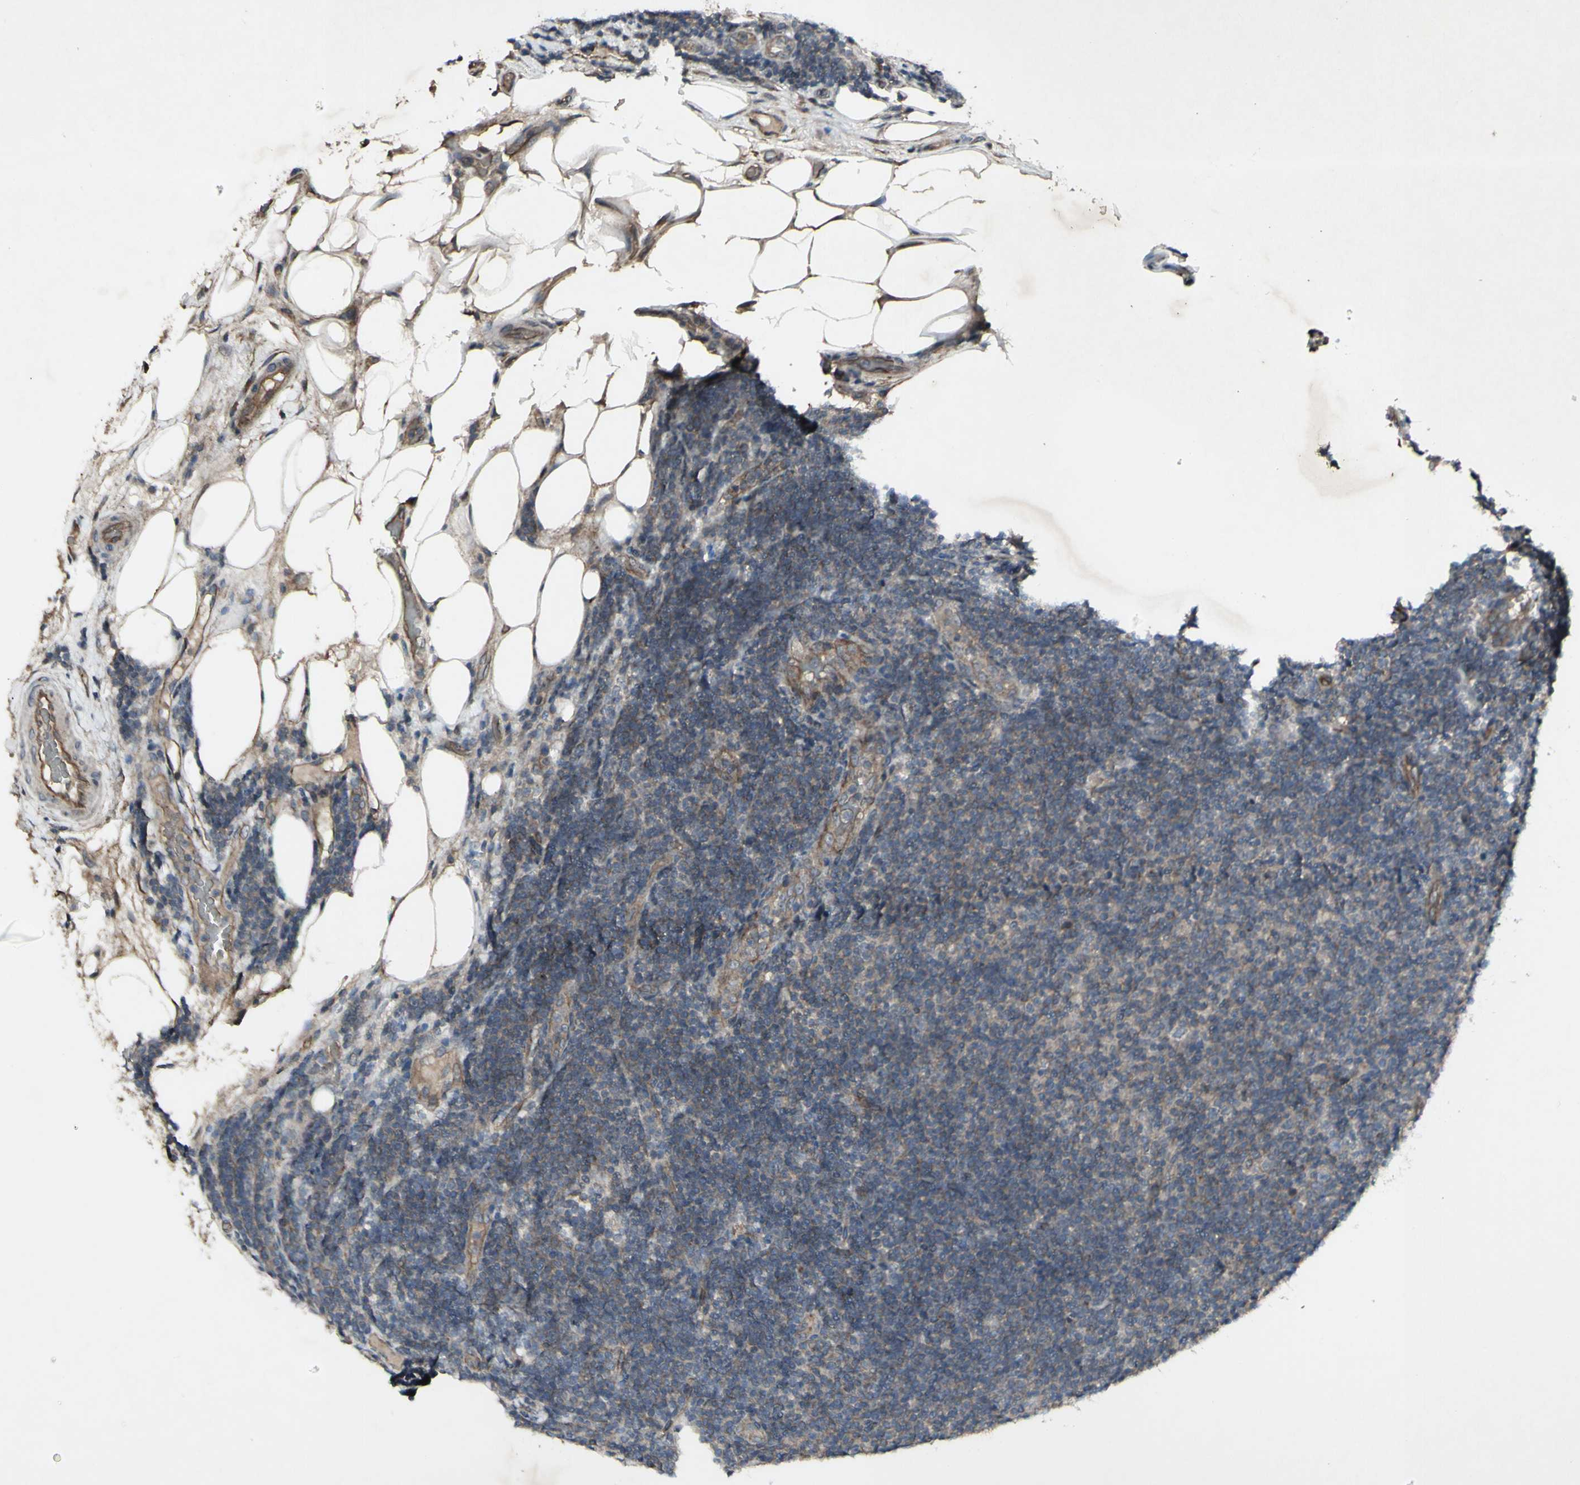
{"staining": {"intensity": "negative", "quantity": "none", "location": "none"}, "tissue": "lymphoma", "cell_type": "Tumor cells", "image_type": "cancer", "snomed": [{"axis": "morphology", "description": "Malignant lymphoma, non-Hodgkin's type, Low grade"}, {"axis": "topography", "description": "Lymph node"}], "caption": "The image reveals no significant expression in tumor cells of lymphoma.", "gene": "JAG1", "patient": {"sex": "male", "age": 83}}